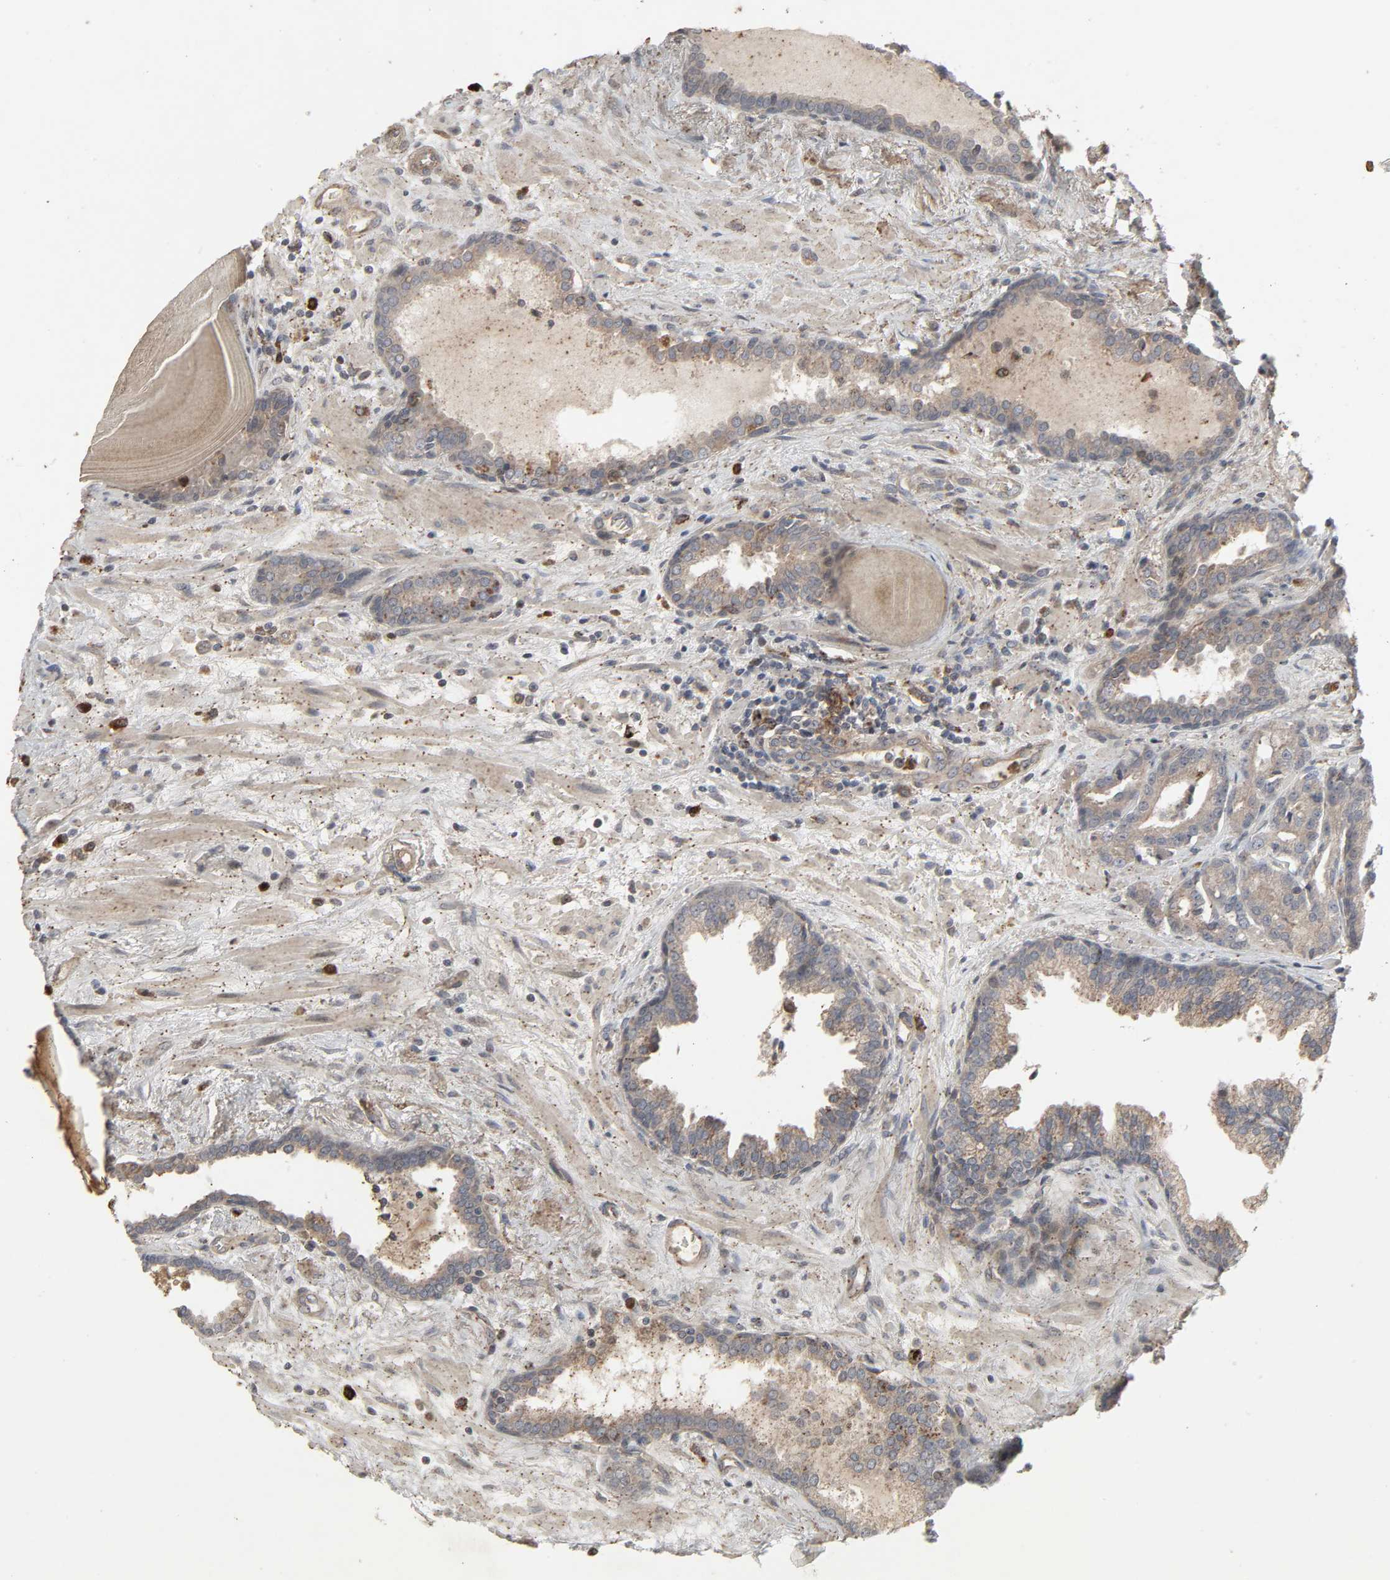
{"staining": {"intensity": "weak", "quantity": ">75%", "location": "cytoplasmic/membranous"}, "tissue": "prostate cancer", "cell_type": "Tumor cells", "image_type": "cancer", "snomed": [{"axis": "morphology", "description": "Adenocarcinoma, Low grade"}, {"axis": "topography", "description": "Prostate"}], "caption": "Brown immunohistochemical staining in prostate cancer exhibits weak cytoplasmic/membranous staining in about >75% of tumor cells.", "gene": "ADCY4", "patient": {"sex": "male", "age": 63}}